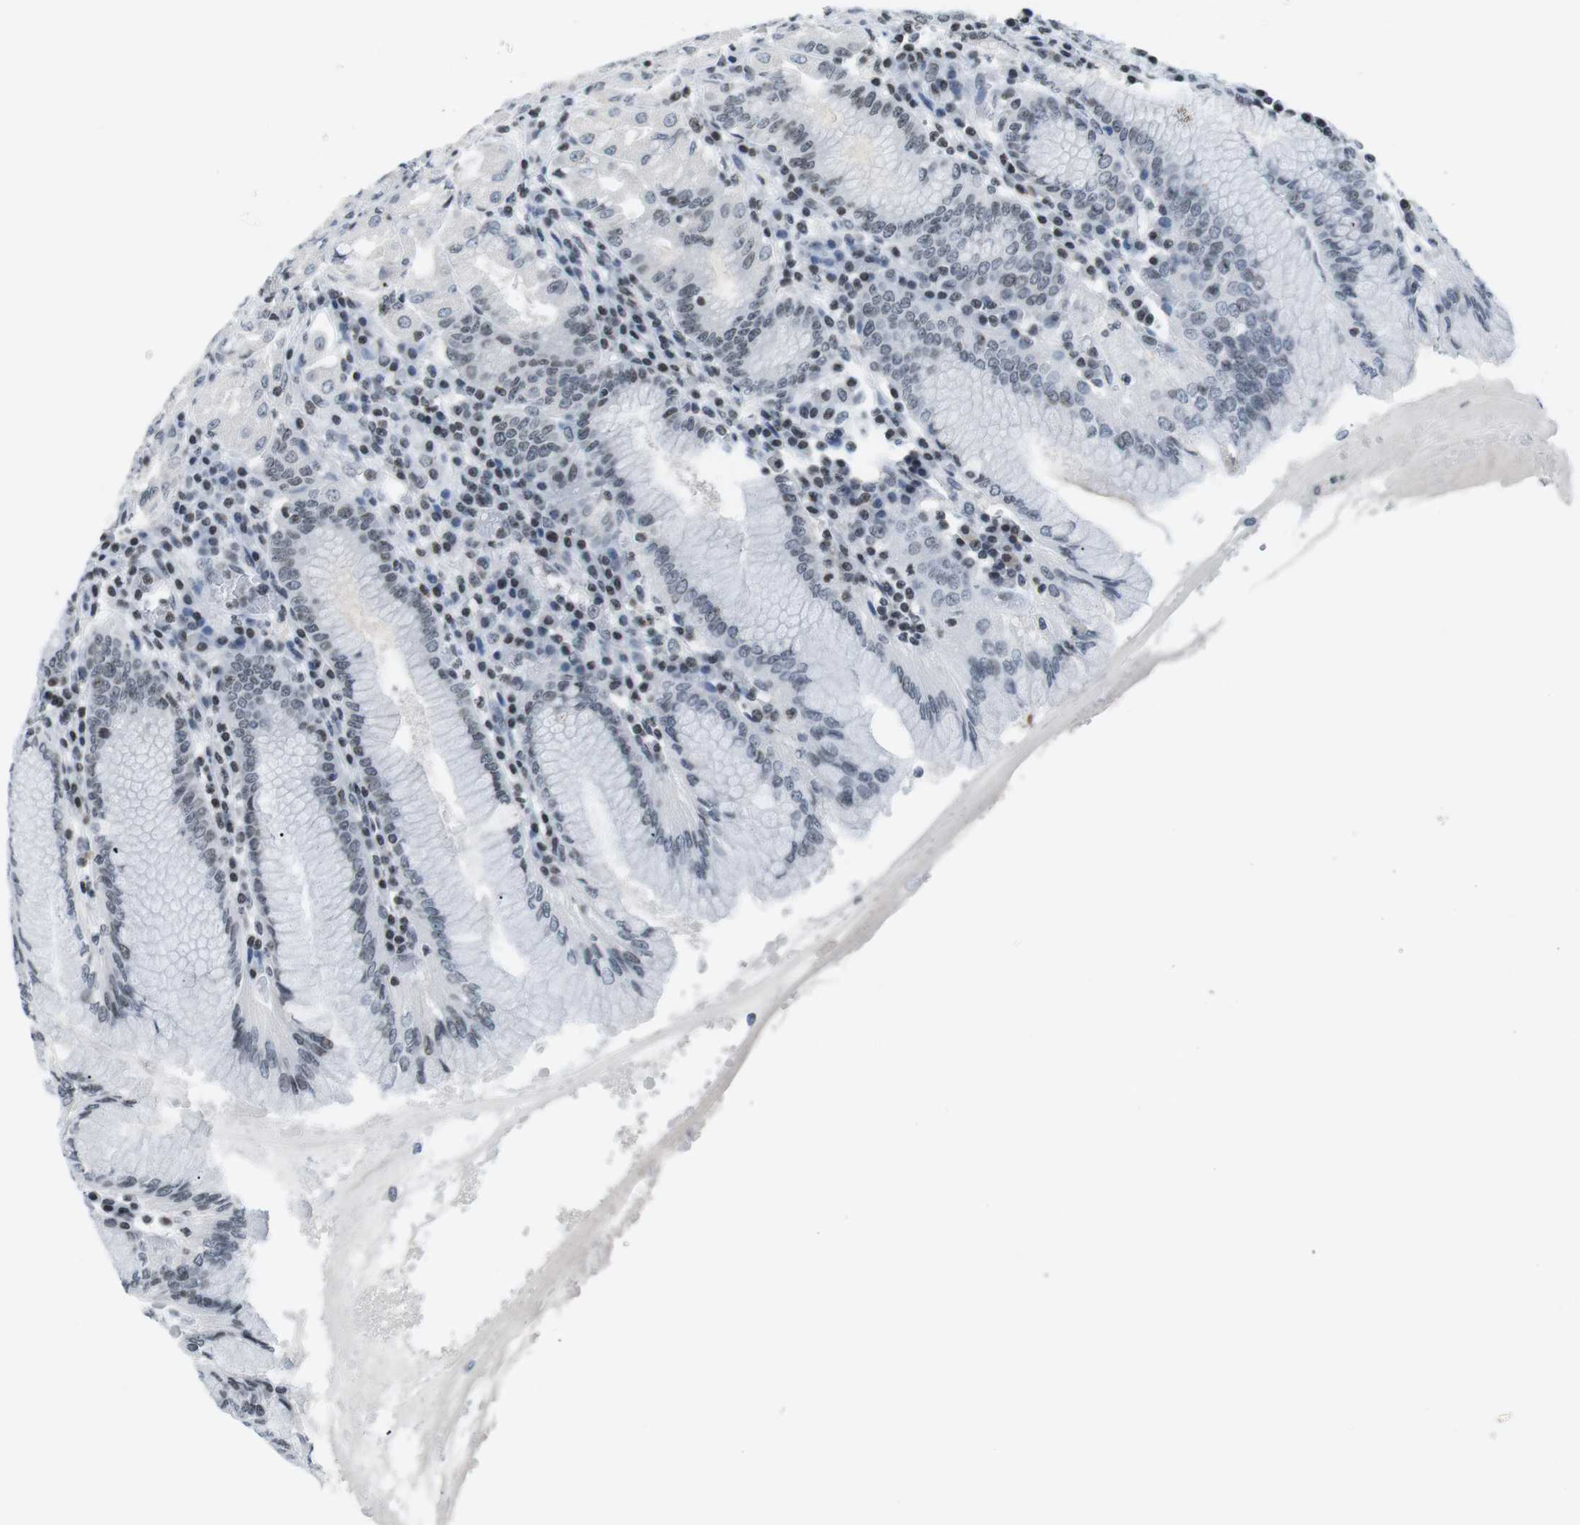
{"staining": {"intensity": "weak", "quantity": "25%-75%", "location": "nuclear"}, "tissue": "stomach", "cell_type": "Glandular cells", "image_type": "normal", "snomed": [{"axis": "morphology", "description": "Normal tissue, NOS"}, {"axis": "topography", "description": "Stomach"}, {"axis": "topography", "description": "Stomach, lower"}], "caption": "Immunohistochemical staining of benign stomach reveals low levels of weak nuclear expression in about 25%-75% of glandular cells. (Brightfield microscopy of DAB IHC at high magnification).", "gene": "E2F2", "patient": {"sex": "female", "age": 56}}